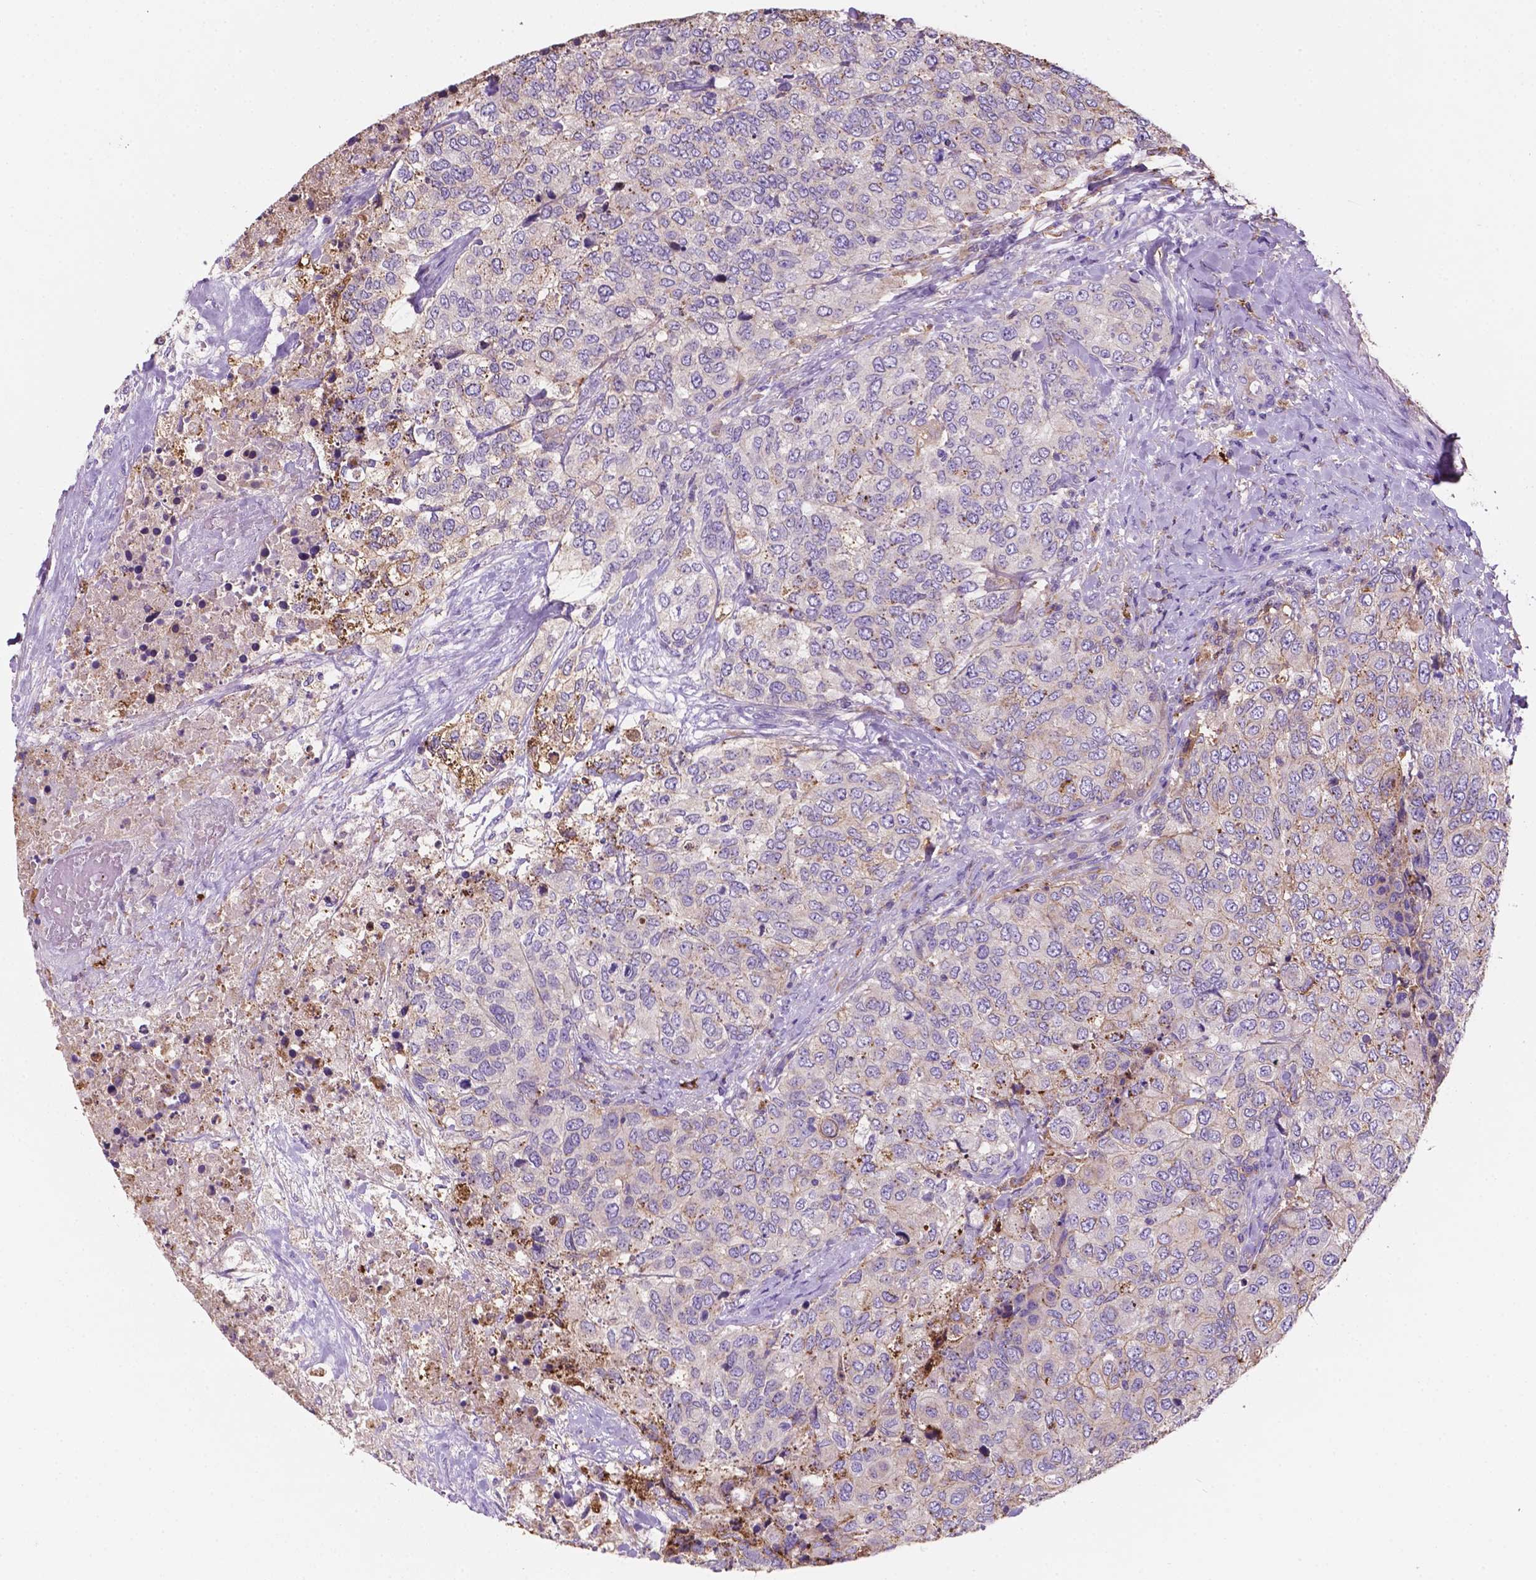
{"staining": {"intensity": "moderate", "quantity": "<25%", "location": "cytoplasmic/membranous"}, "tissue": "urothelial cancer", "cell_type": "Tumor cells", "image_type": "cancer", "snomed": [{"axis": "morphology", "description": "Urothelial carcinoma, High grade"}, {"axis": "topography", "description": "Urinary bladder"}], "caption": "Immunohistochemistry (IHC) image of neoplastic tissue: human urothelial cancer stained using IHC displays low levels of moderate protein expression localized specifically in the cytoplasmic/membranous of tumor cells, appearing as a cytoplasmic/membranous brown color.", "gene": "MKRN2OS", "patient": {"sex": "female", "age": 78}}